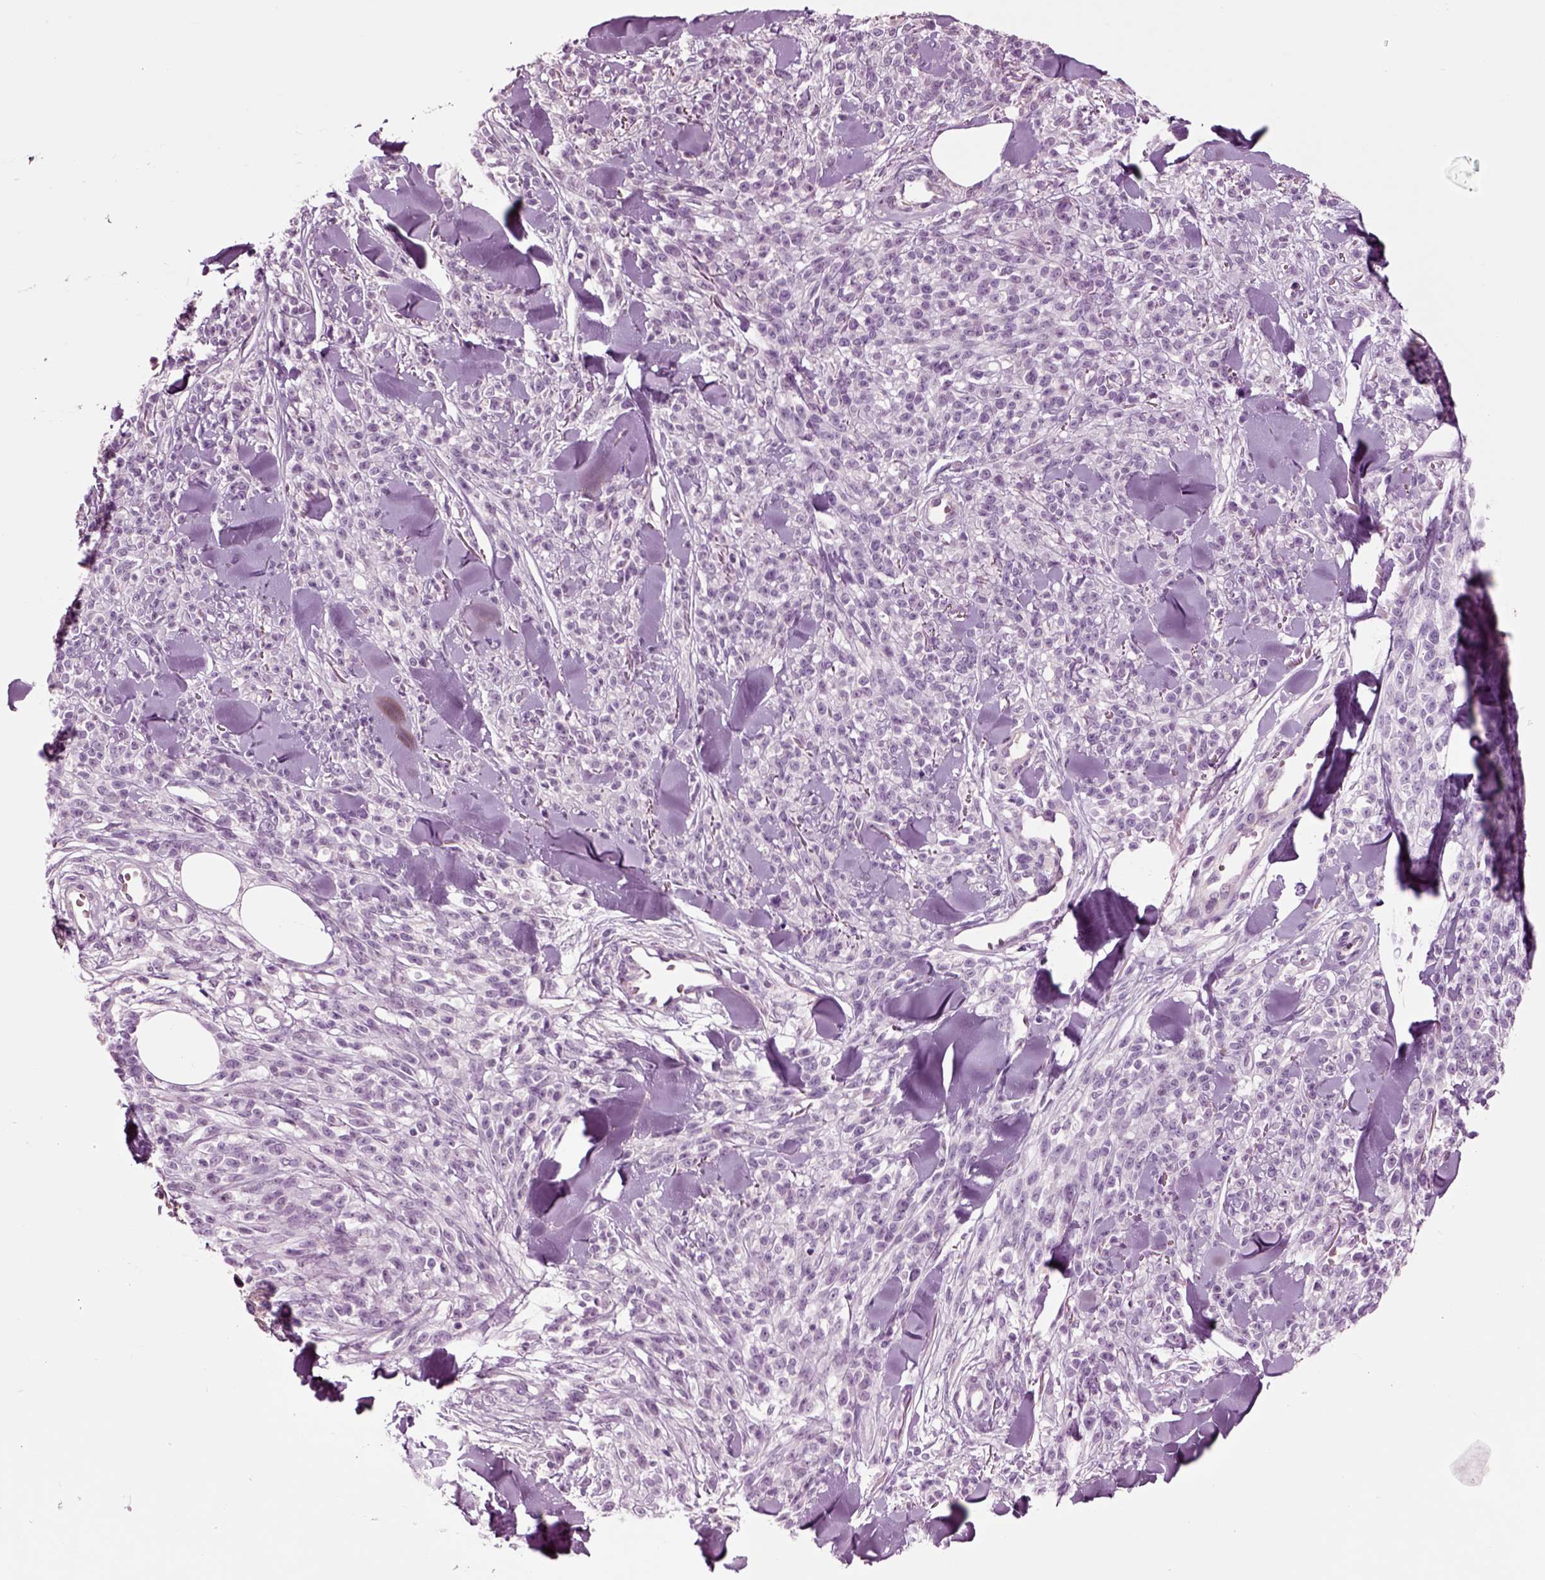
{"staining": {"intensity": "negative", "quantity": "none", "location": "none"}, "tissue": "melanoma", "cell_type": "Tumor cells", "image_type": "cancer", "snomed": [{"axis": "morphology", "description": "Malignant melanoma, NOS"}, {"axis": "topography", "description": "Skin"}, {"axis": "topography", "description": "Skin of trunk"}], "caption": "Protein analysis of melanoma exhibits no significant positivity in tumor cells.", "gene": "CHGB", "patient": {"sex": "male", "age": 74}}